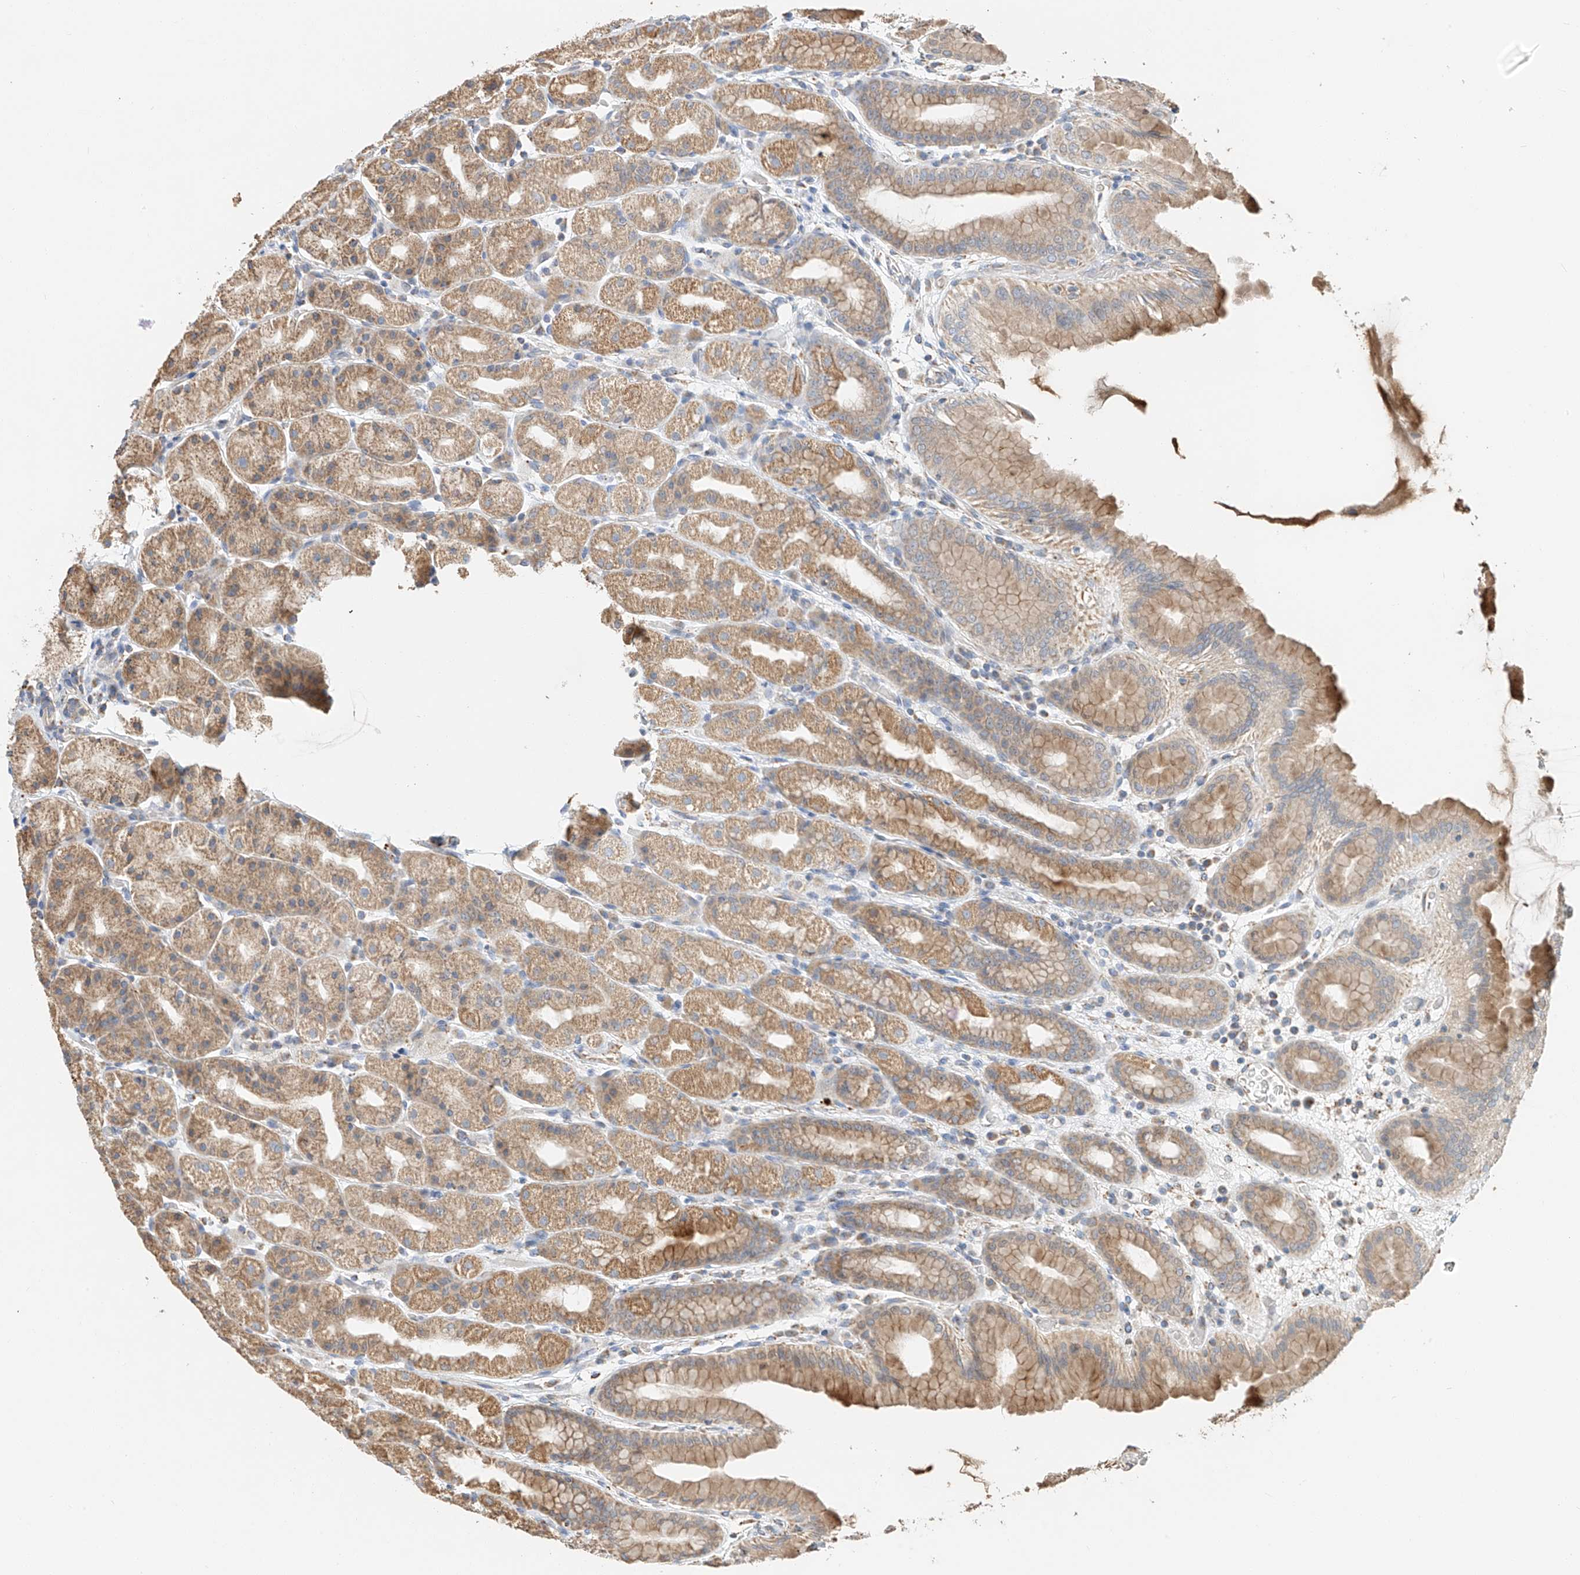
{"staining": {"intensity": "moderate", "quantity": ">75%", "location": "cytoplasmic/membranous"}, "tissue": "stomach", "cell_type": "Glandular cells", "image_type": "normal", "snomed": [{"axis": "morphology", "description": "Normal tissue, NOS"}, {"axis": "topography", "description": "Stomach, upper"}], "caption": "Protein staining shows moderate cytoplasmic/membranous positivity in approximately >75% of glandular cells in normal stomach.", "gene": "YIPF7", "patient": {"sex": "male", "age": 68}}